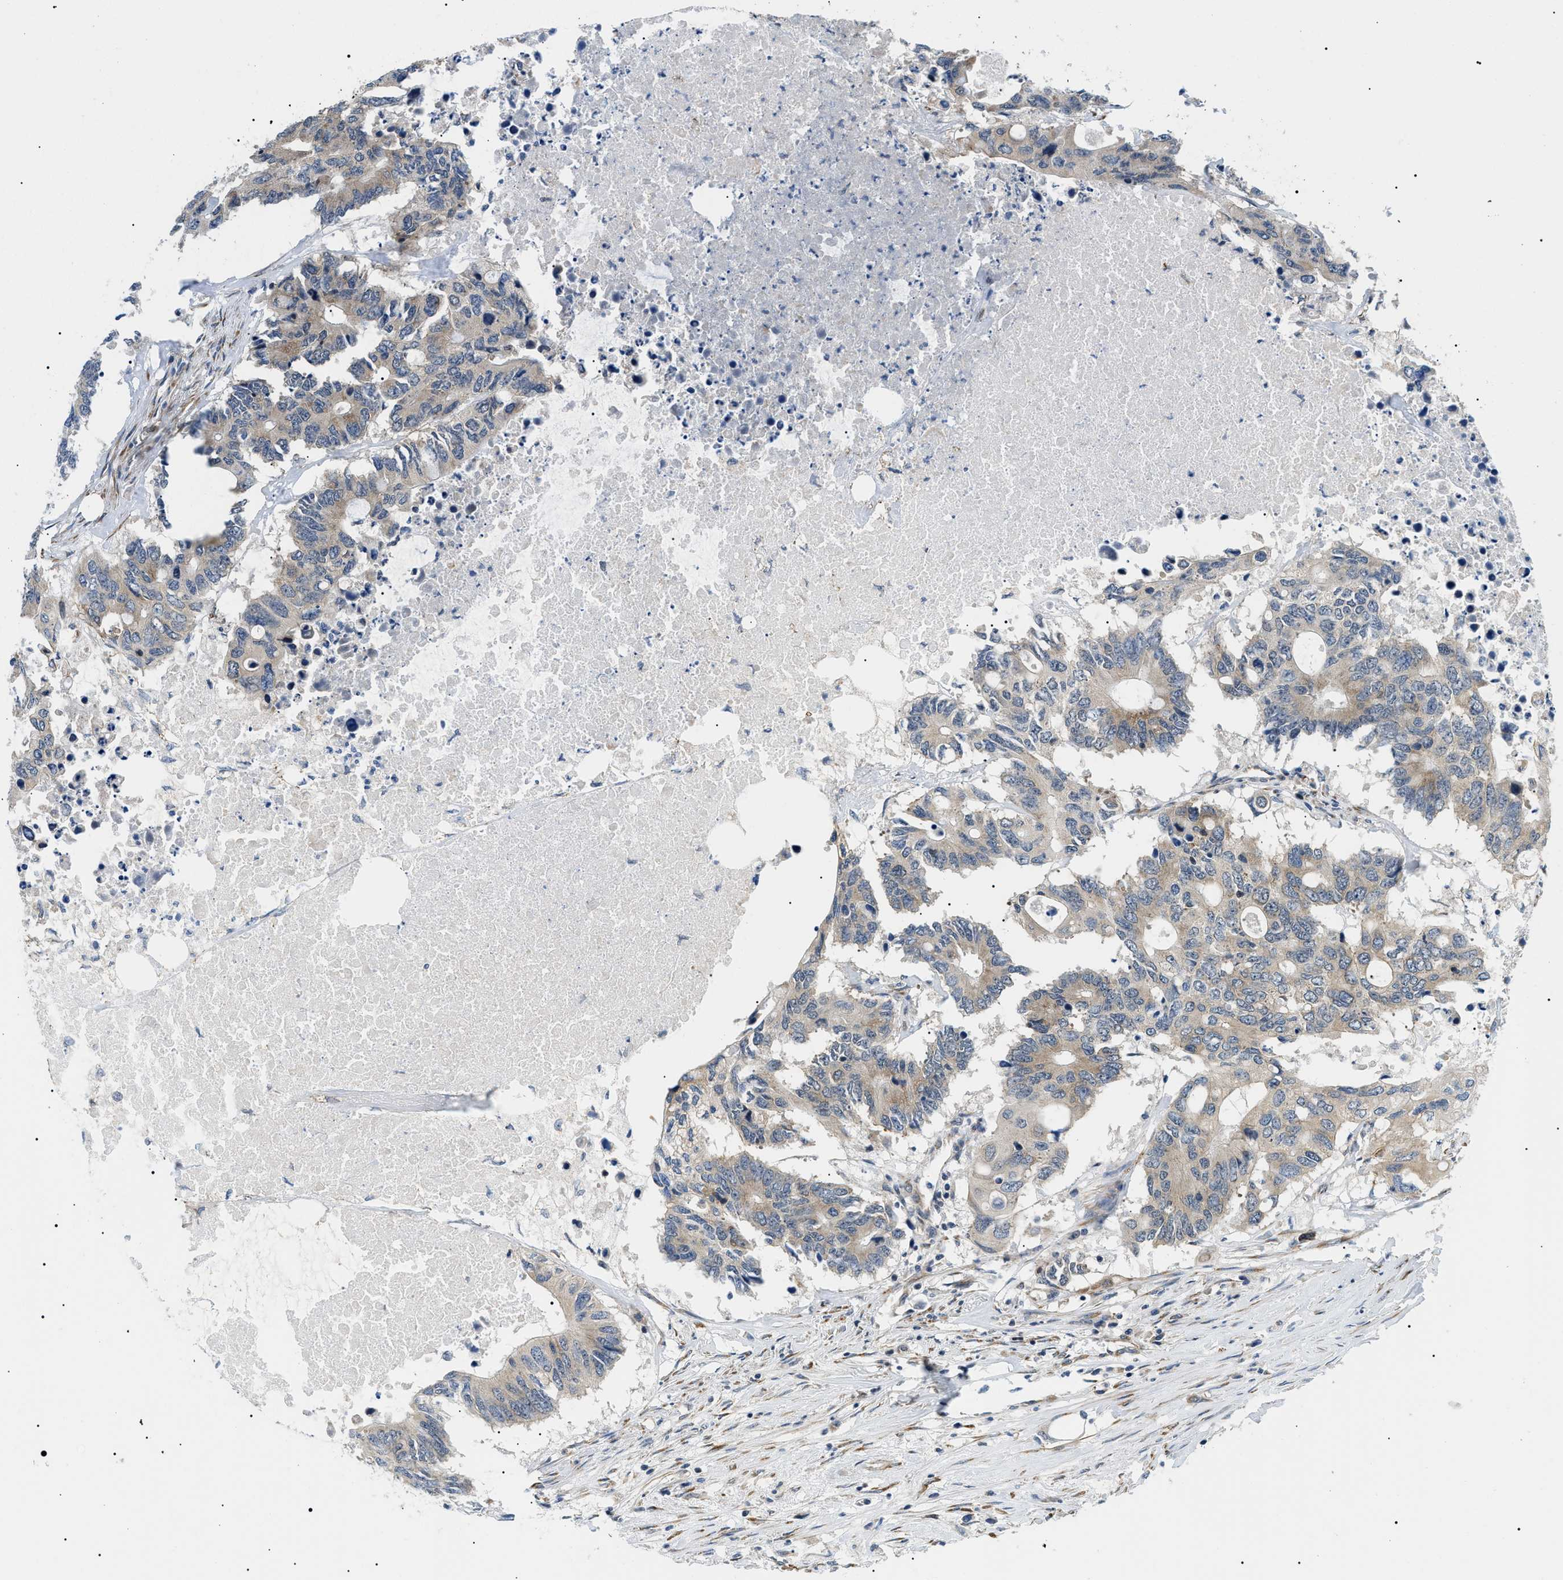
{"staining": {"intensity": "weak", "quantity": ">75%", "location": "cytoplasmic/membranous"}, "tissue": "colorectal cancer", "cell_type": "Tumor cells", "image_type": "cancer", "snomed": [{"axis": "morphology", "description": "Adenocarcinoma, NOS"}, {"axis": "topography", "description": "Colon"}], "caption": "This is an image of immunohistochemistry (IHC) staining of colorectal adenocarcinoma, which shows weak positivity in the cytoplasmic/membranous of tumor cells.", "gene": "CWC25", "patient": {"sex": "male", "age": 71}}